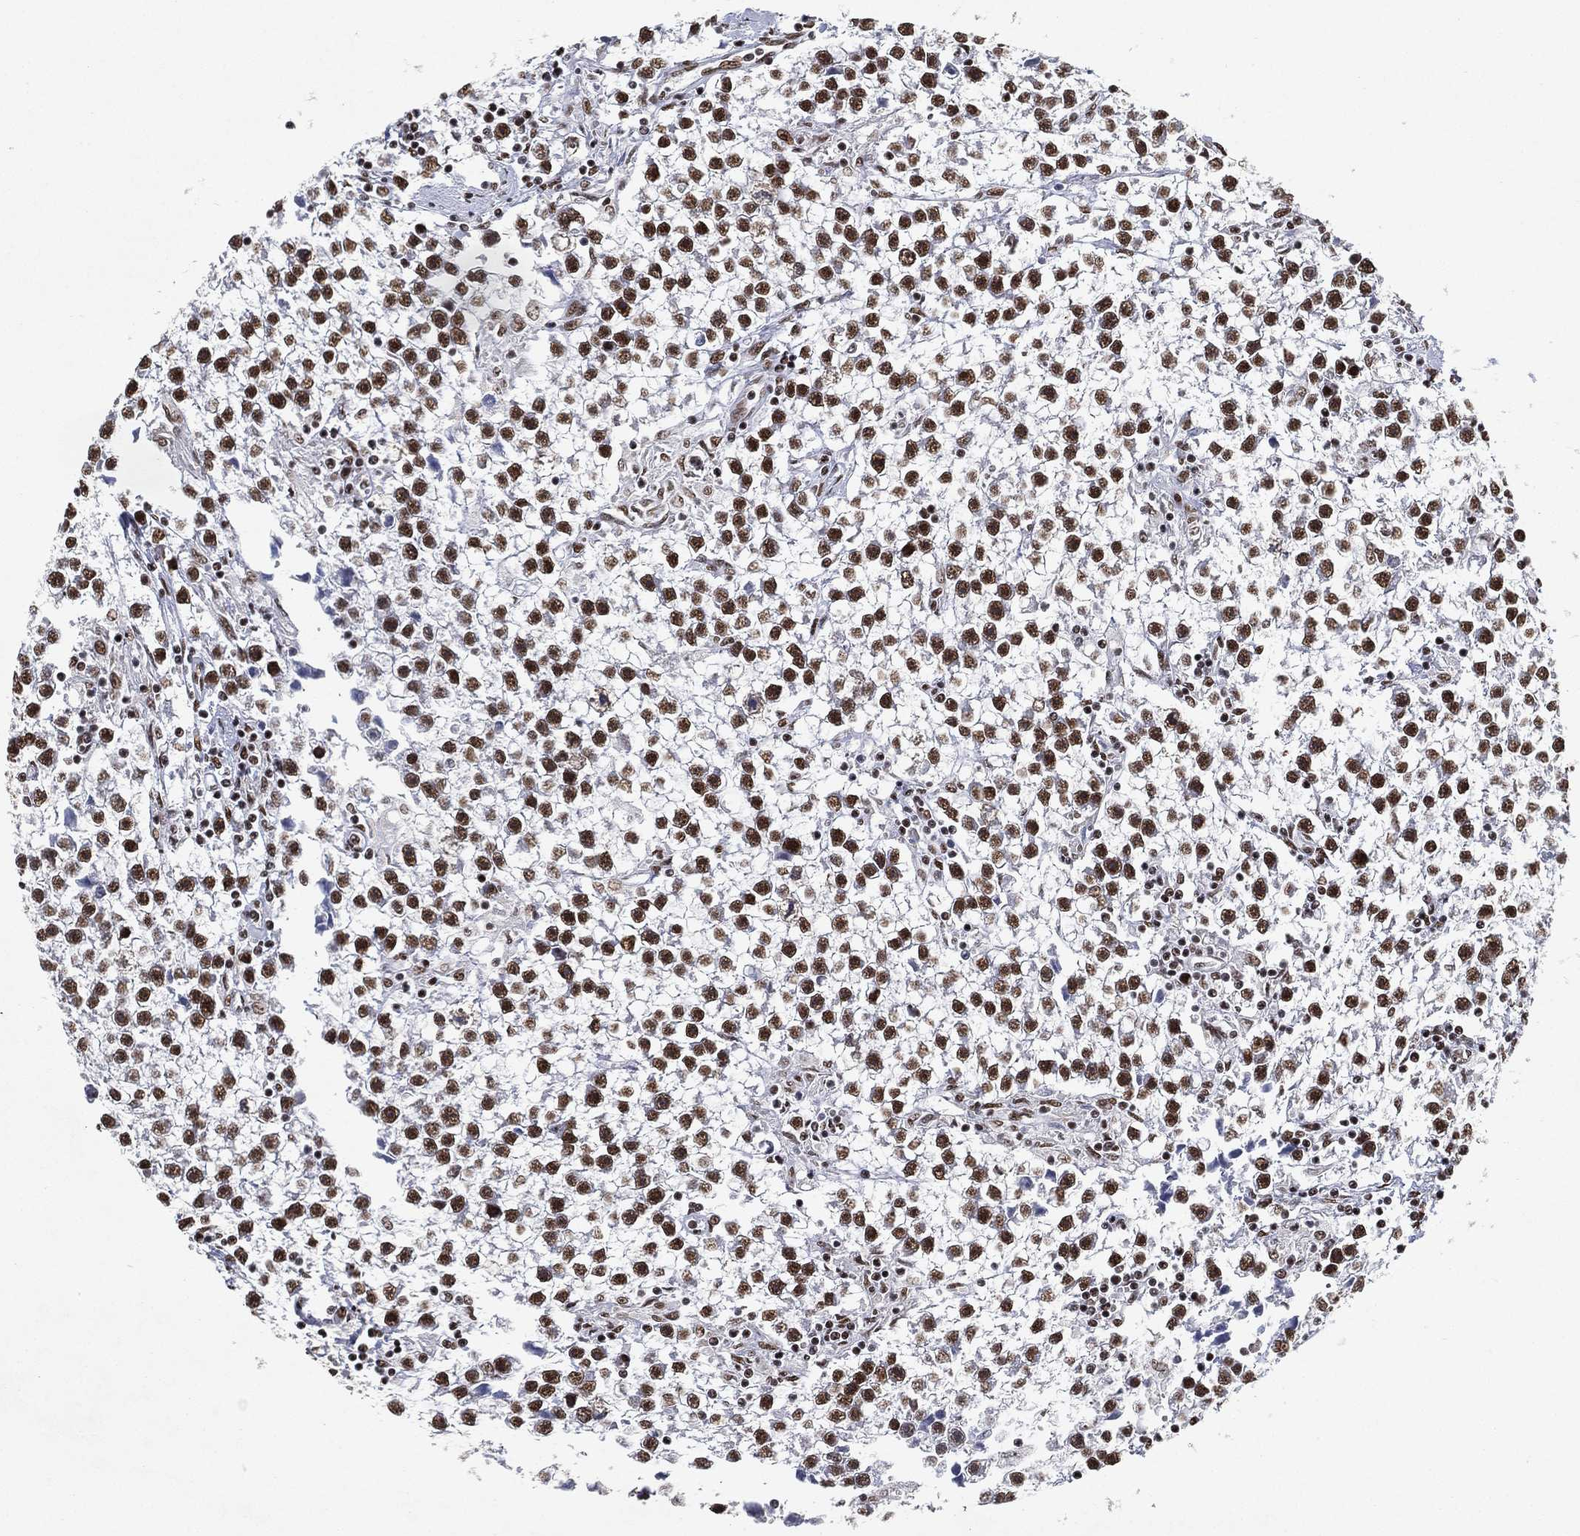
{"staining": {"intensity": "strong", "quantity": ">75%", "location": "nuclear"}, "tissue": "testis cancer", "cell_type": "Tumor cells", "image_type": "cancer", "snomed": [{"axis": "morphology", "description": "Seminoma, NOS"}, {"axis": "topography", "description": "Testis"}], "caption": "Brown immunohistochemical staining in human seminoma (testis) reveals strong nuclear positivity in approximately >75% of tumor cells. The protein of interest is stained brown, and the nuclei are stained in blue (DAB (3,3'-diaminobenzidine) IHC with brightfield microscopy, high magnification).", "gene": "DDX27", "patient": {"sex": "male", "age": 59}}